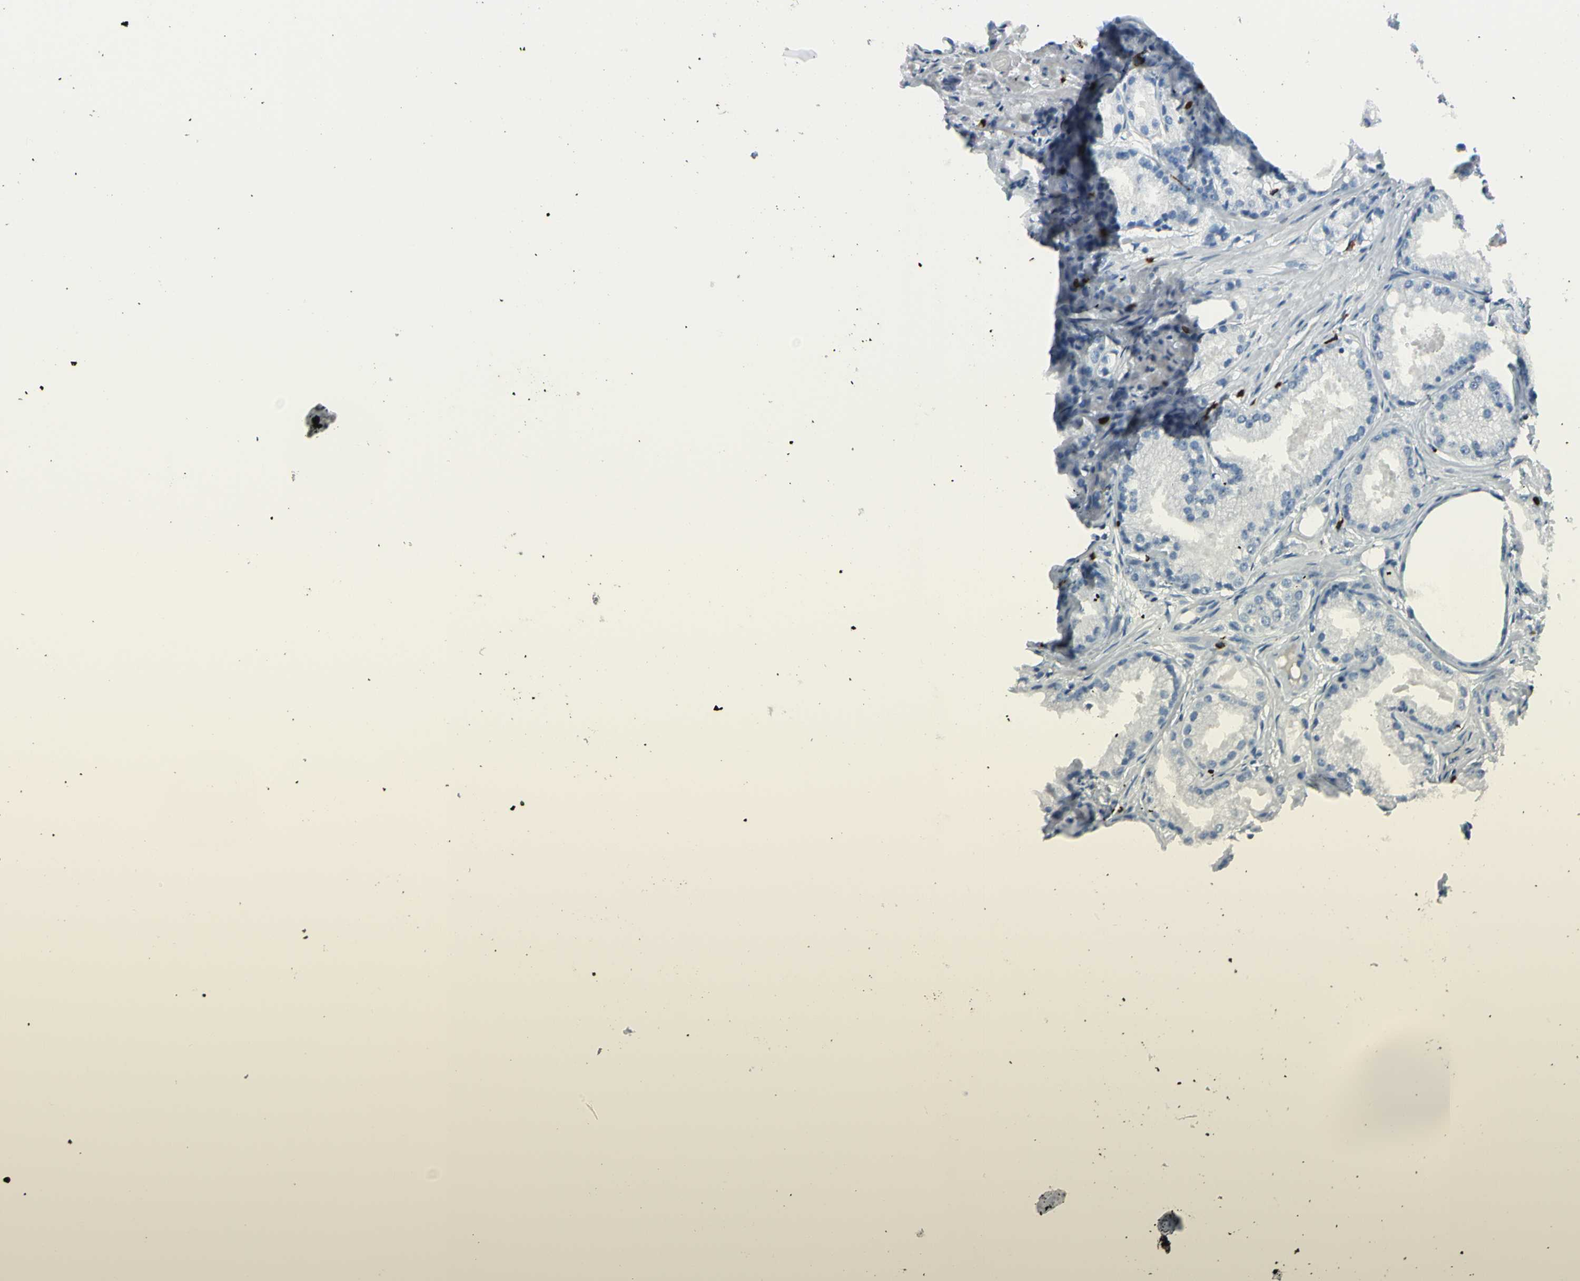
{"staining": {"intensity": "negative", "quantity": "none", "location": "none"}, "tissue": "prostate cancer", "cell_type": "Tumor cells", "image_type": "cancer", "snomed": [{"axis": "morphology", "description": "Adenocarcinoma, Low grade"}, {"axis": "topography", "description": "Prostate"}], "caption": "DAB immunohistochemical staining of human prostate cancer displays no significant positivity in tumor cells.", "gene": "DLG4", "patient": {"sex": "male", "age": 72}}